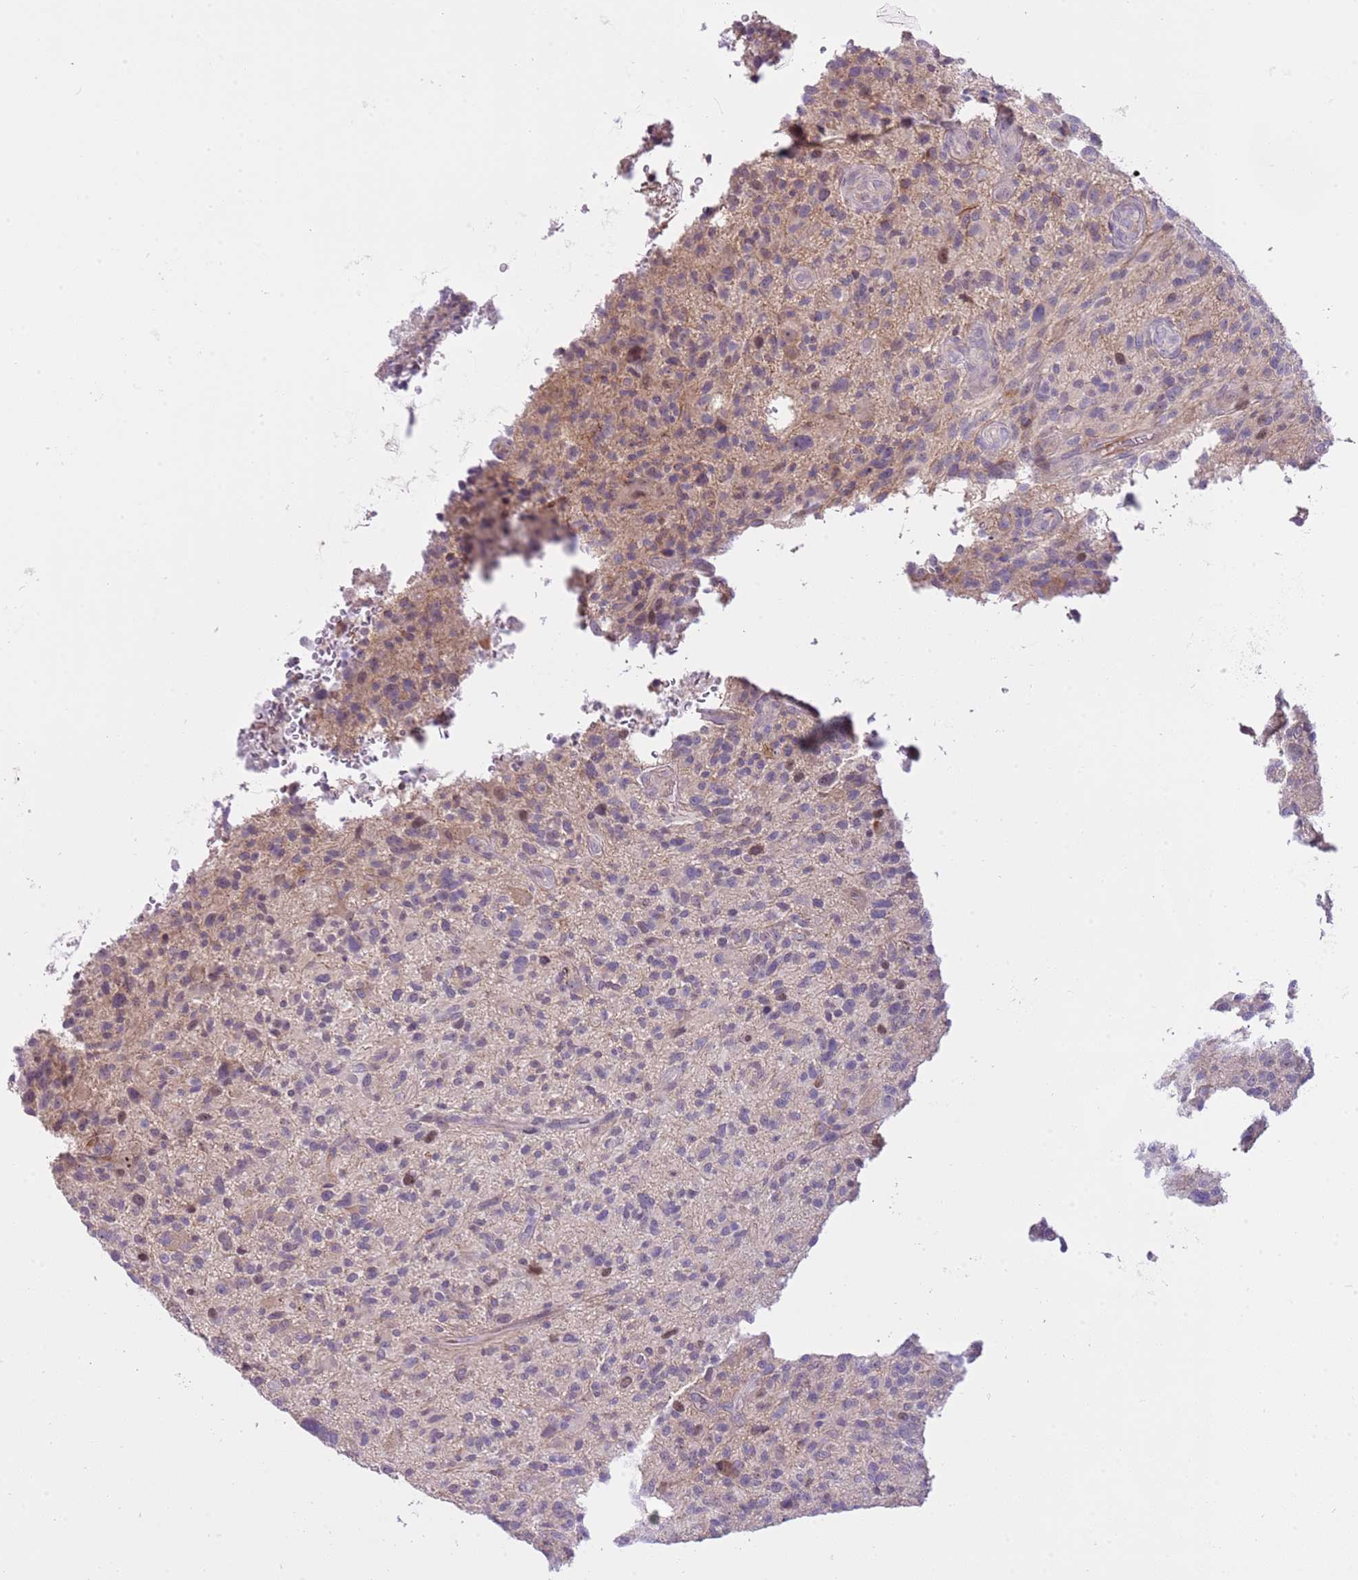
{"staining": {"intensity": "negative", "quantity": "none", "location": "none"}, "tissue": "glioma", "cell_type": "Tumor cells", "image_type": "cancer", "snomed": [{"axis": "morphology", "description": "Glioma, malignant, High grade"}, {"axis": "topography", "description": "Brain"}], "caption": "Glioma stained for a protein using IHC reveals no positivity tumor cells.", "gene": "FBRSL1", "patient": {"sex": "male", "age": 47}}